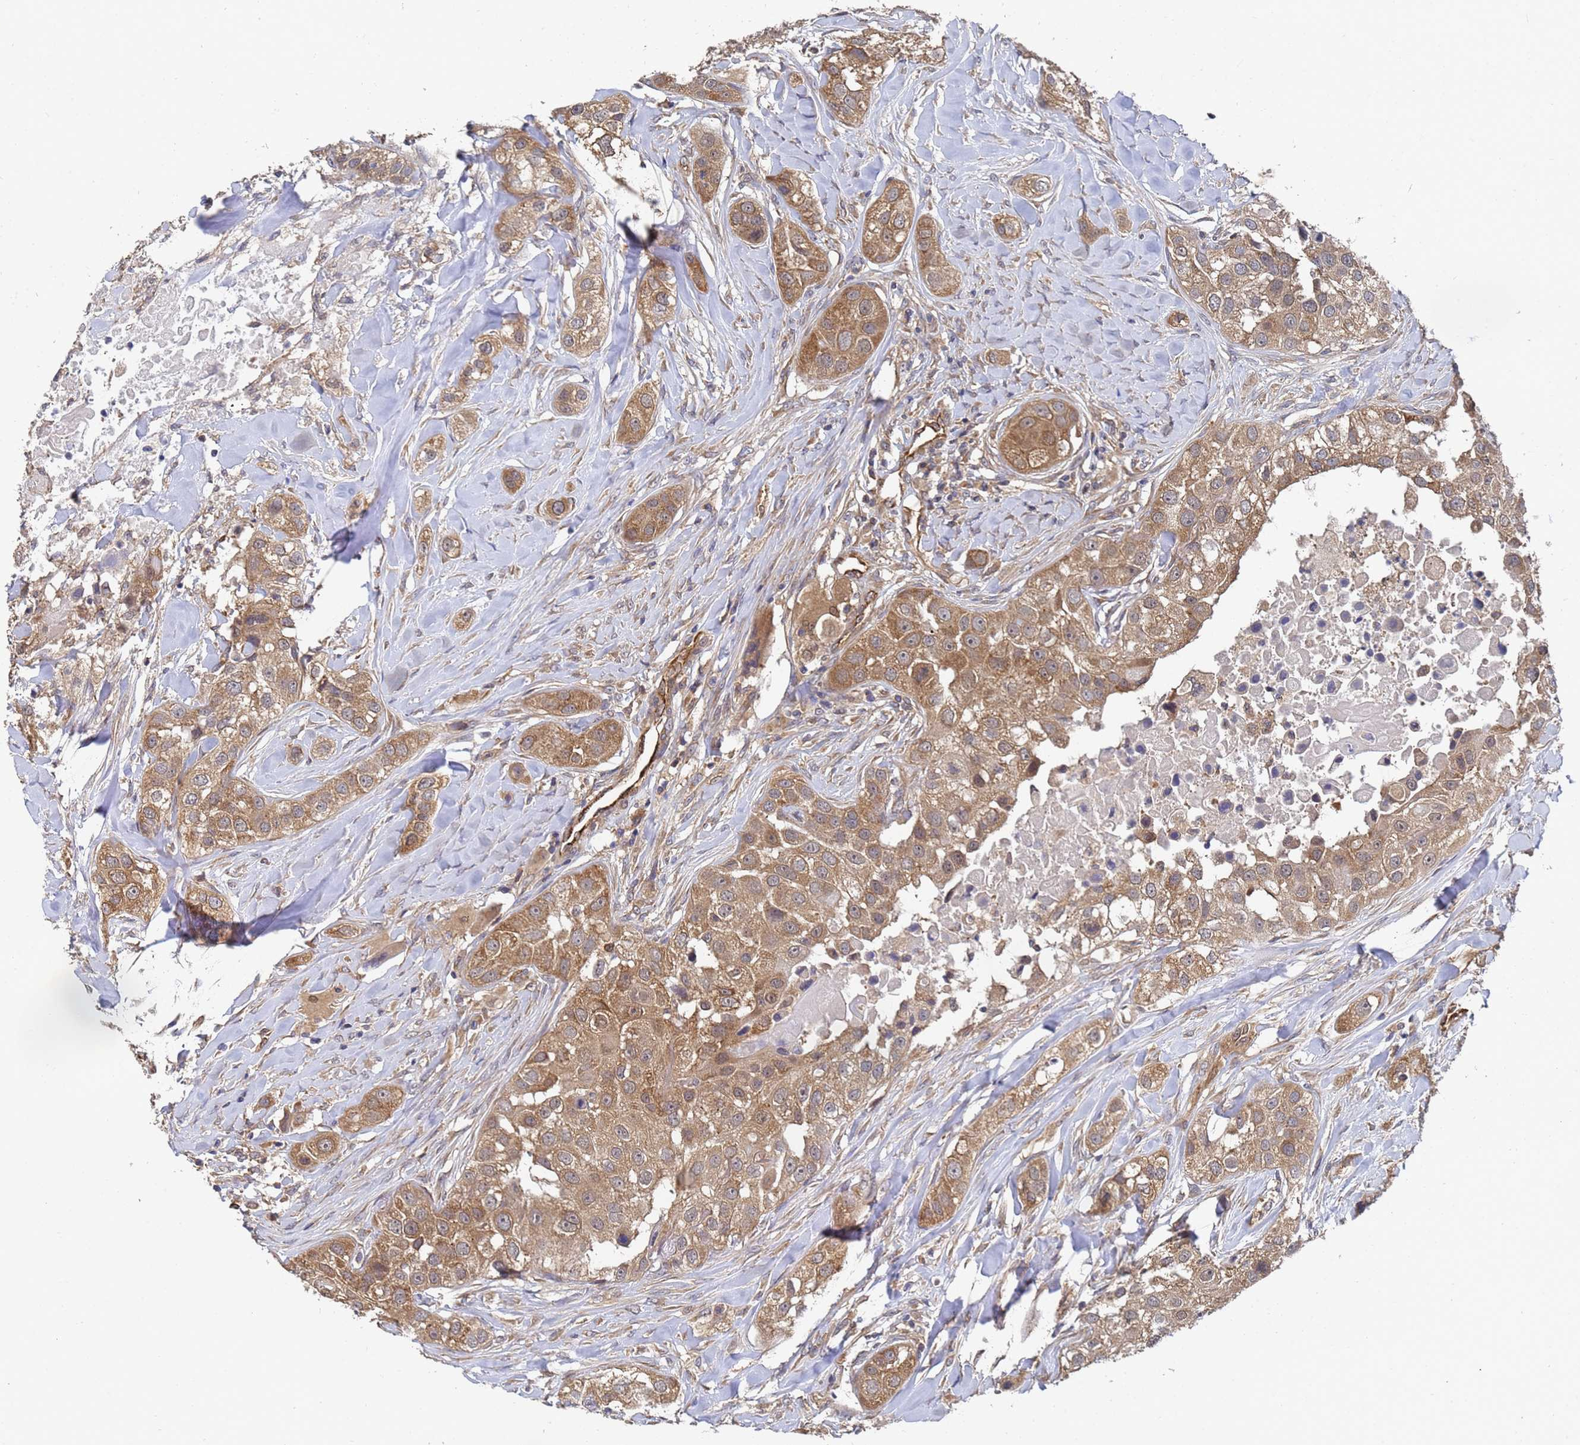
{"staining": {"intensity": "moderate", "quantity": ">75%", "location": "cytoplasmic/membranous"}, "tissue": "head and neck cancer", "cell_type": "Tumor cells", "image_type": "cancer", "snomed": [{"axis": "morphology", "description": "Normal tissue, NOS"}, {"axis": "morphology", "description": "Squamous cell carcinoma, NOS"}, {"axis": "topography", "description": "Skeletal muscle"}, {"axis": "topography", "description": "Head-Neck"}], "caption": "About >75% of tumor cells in human squamous cell carcinoma (head and neck) reveal moderate cytoplasmic/membranous protein positivity as visualized by brown immunohistochemical staining.", "gene": "ALS2CL", "patient": {"sex": "male", "age": 51}}